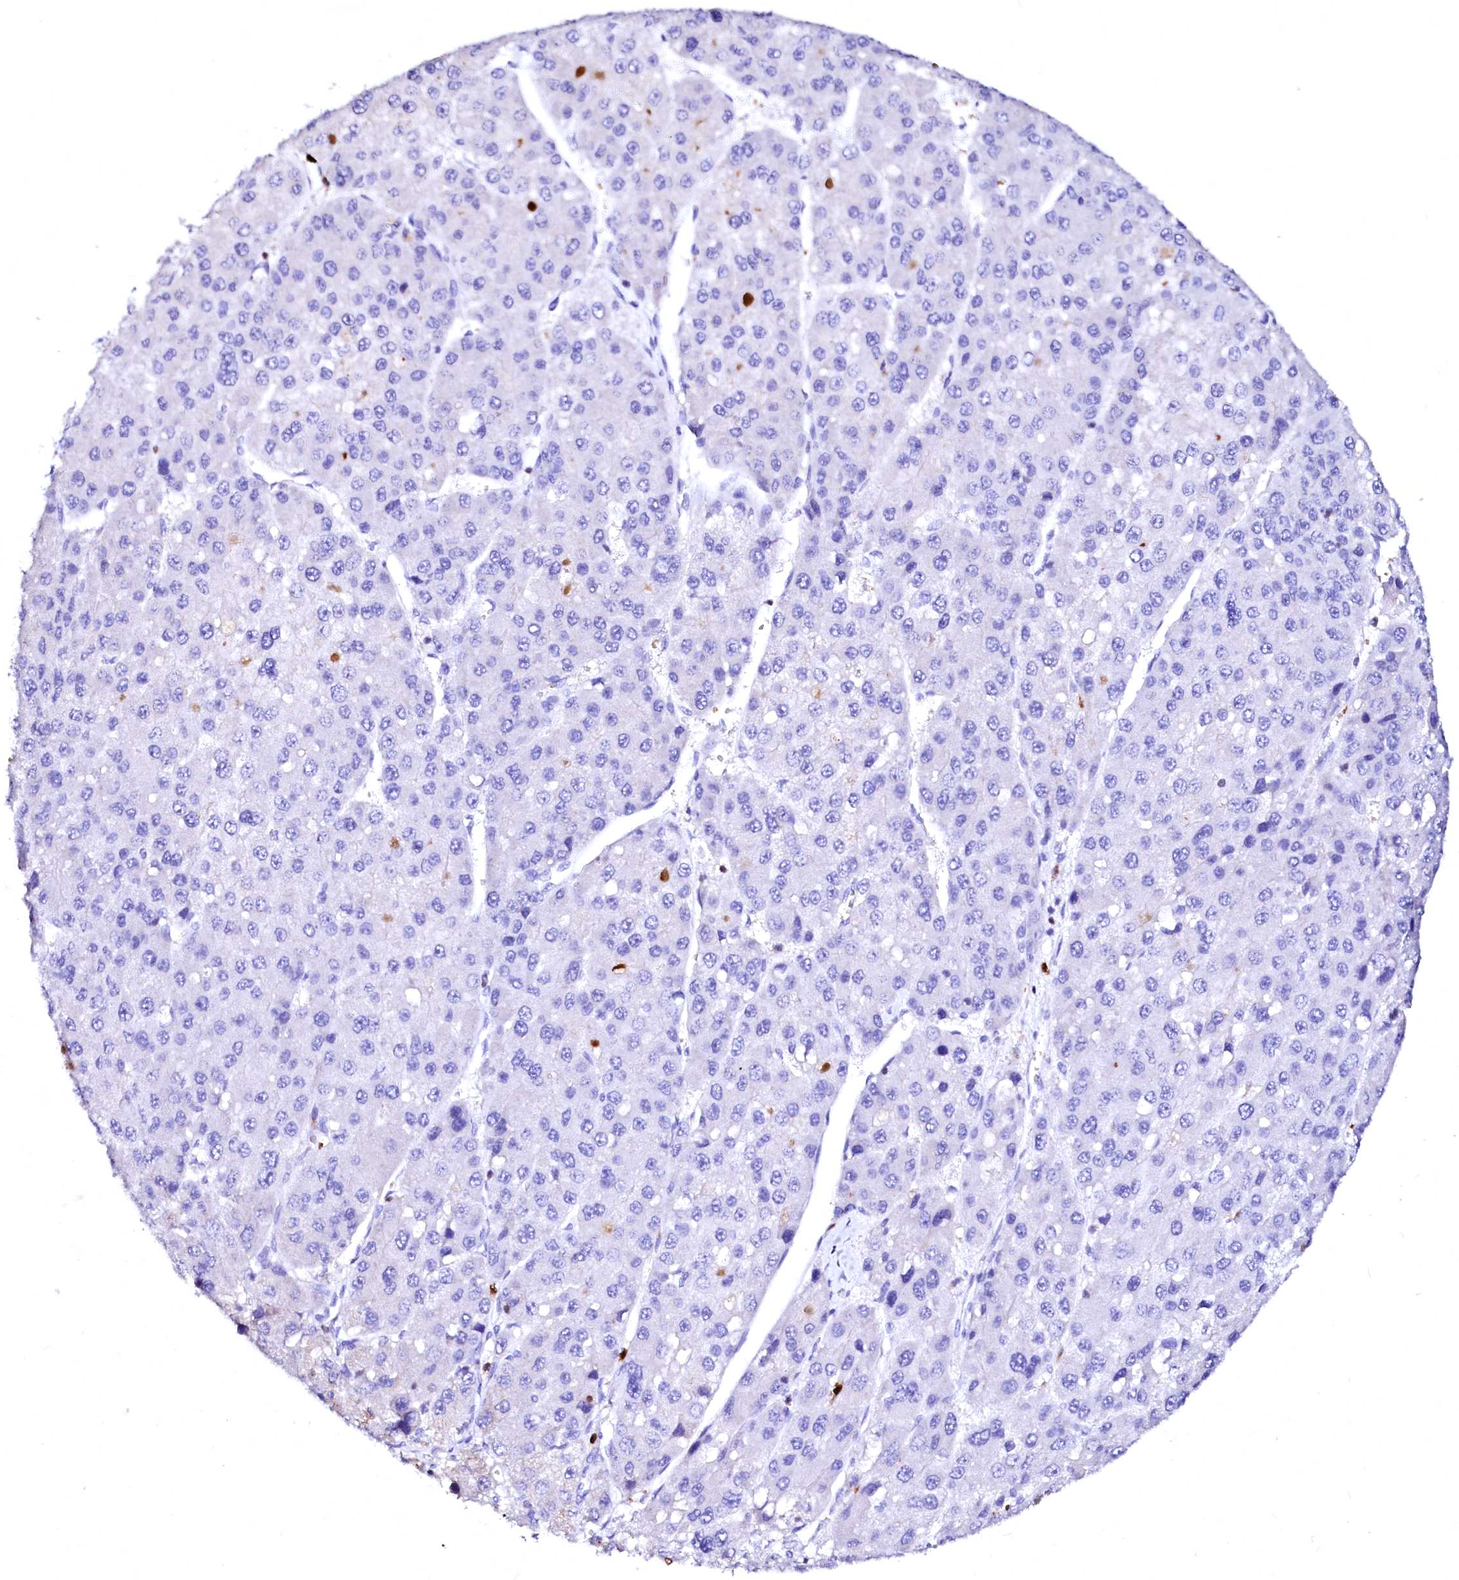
{"staining": {"intensity": "negative", "quantity": "none", "location": "none"}, "tissue": "liver cancer", "cell_type": "Tumor cells", "image_type": "cancer", "snomed": [{"axis": "morphology", "description": "Carcinoma, Hepatocellular, NOS"}, {"axis": "topography", "description": "Liver"}], "caption": "This micrograph is of liver cancer stained with immunohistochemistry to label a protein in brown with the nuclei are counter-stained blue. There is no staining in tumor cells.", "gene": "RAB27A", "patient": {"sex": "female", "age": 73}}